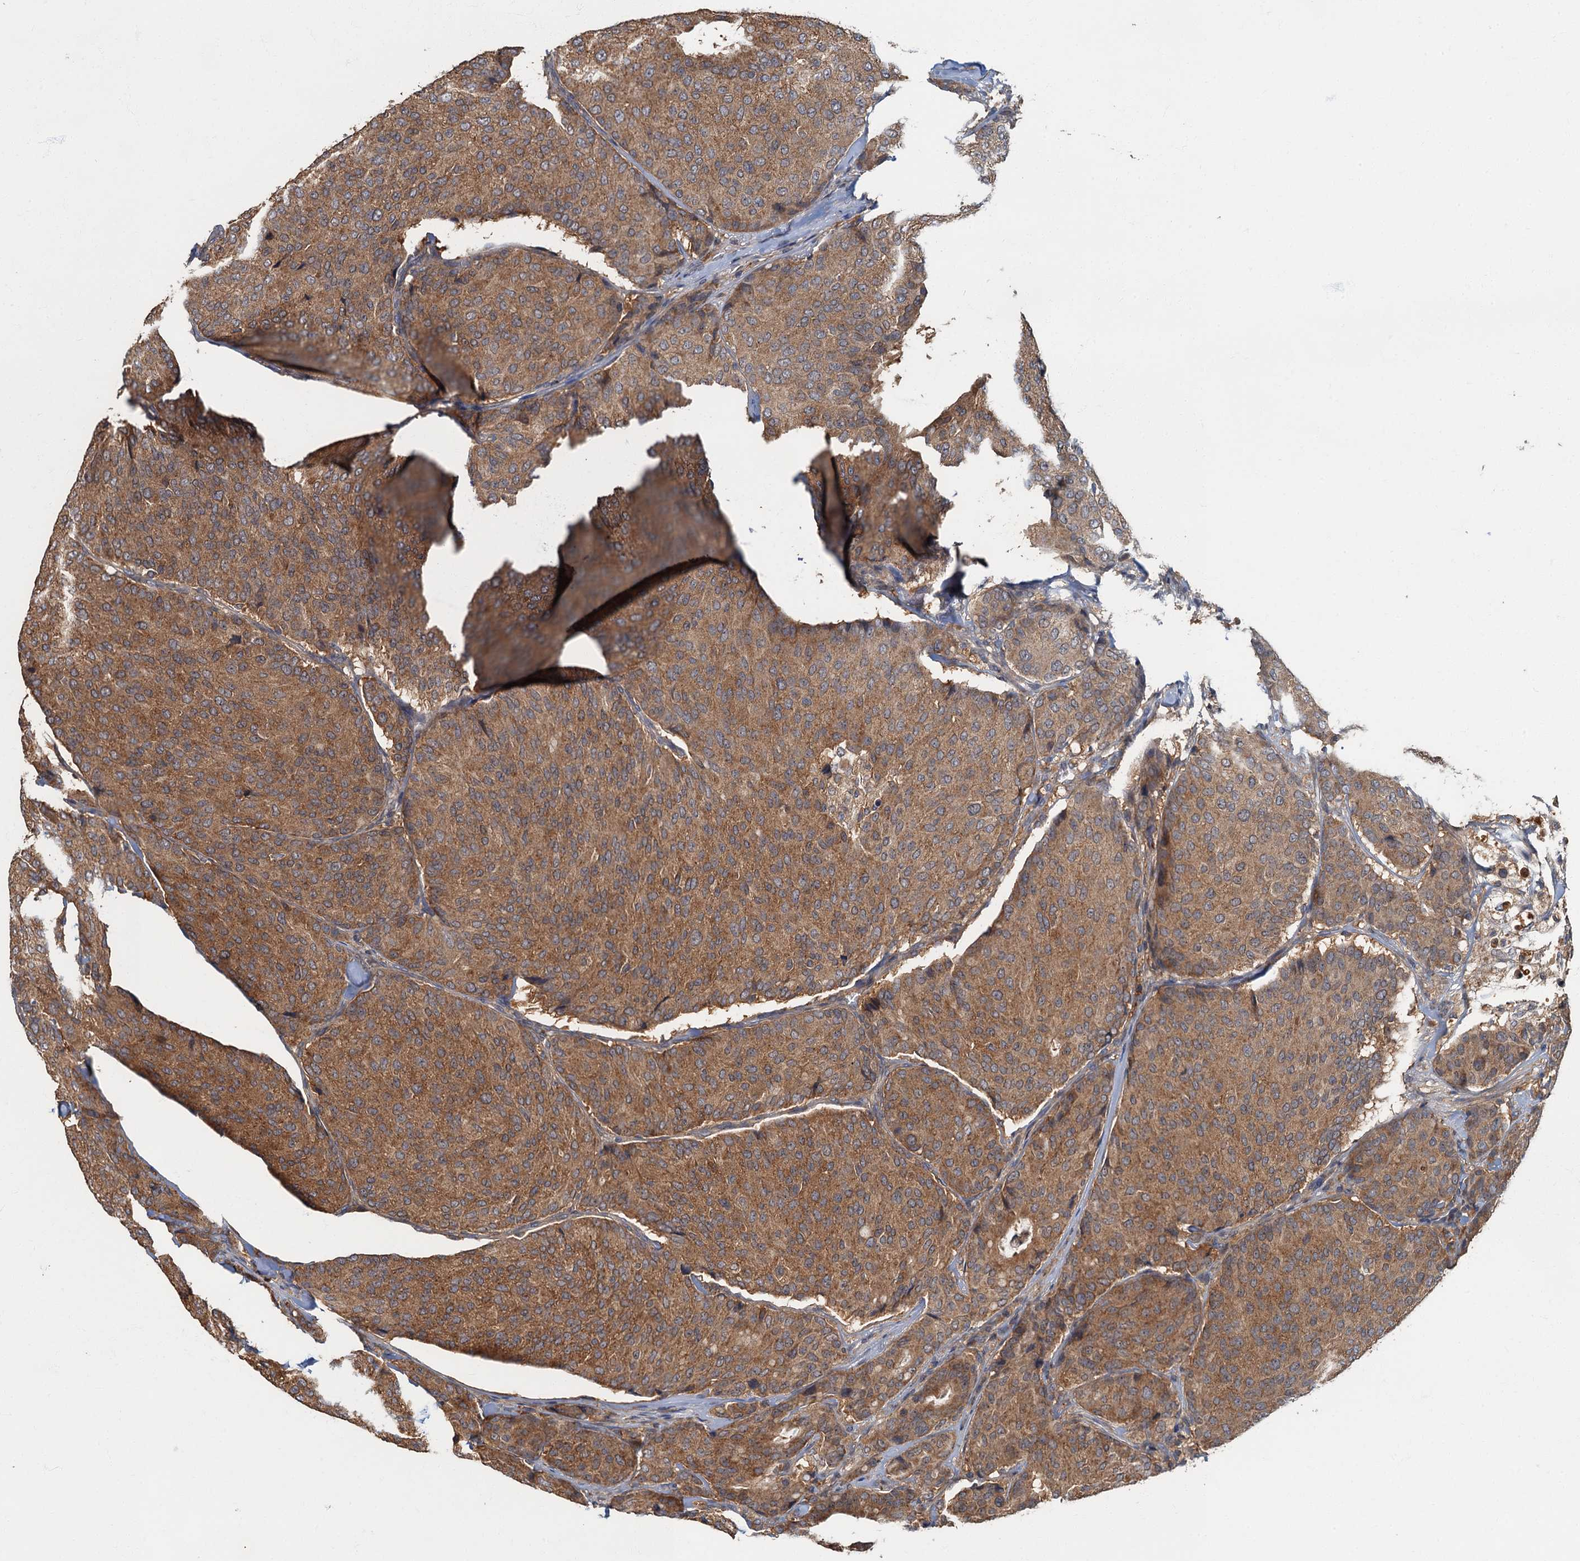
{"staining": {"intensity": "moderate", "quantity": ">75%", "location": "cytoplasmic/membranous"}, "tissue": "breast cancer", "cell_type": "Tumor cells", "image_type": "cancer", "snomed": [{"axis": "morphology", "description": "Duct carcinoma"}, {"axis": "topography", "description": "Breast"}], "caption": "The histopathology image reveals immunohistochemical staining of breast cancer (intraductal carcinoma). There is moderate cytoplasmic/membranous positivity is appreciated in about >75% of tumor cells. The protein of interest is stained brown, and the nuclei are stained in blue (DAB IHC with brightfield microscopy, high magnification).", "gene": "WDCP", "patient": {"sex": "female", "age": 75}}